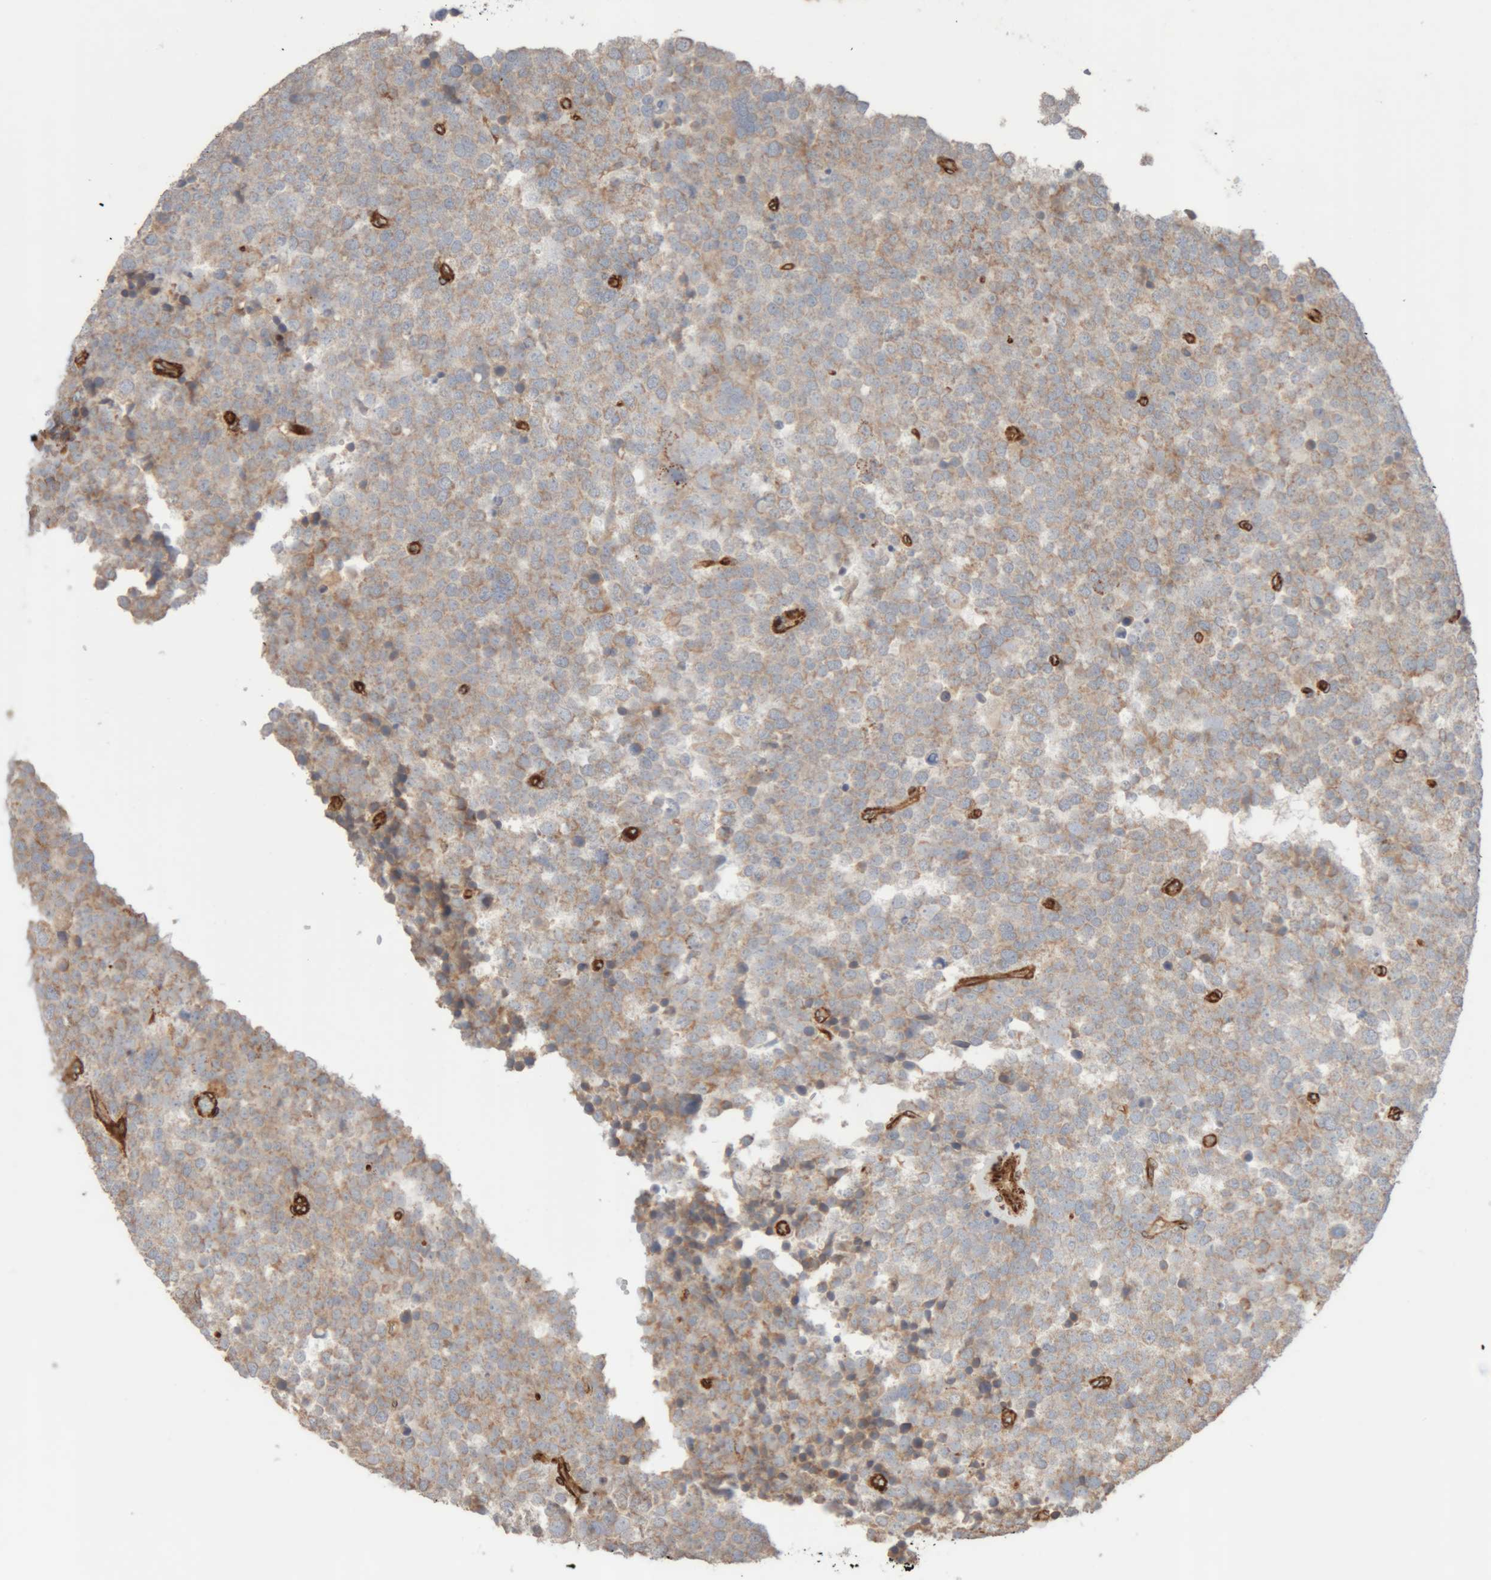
{"staining": {"intensity": "weak", "quantity": ">75%", "location": "cytoplasmic/membranous"}, "tissue": "testis cancer", "cell_type": "Tumor cells", "image_type": "cancer", "snomed": [{"axis": "morphology", "description": "Seminoma, NOS"}, {"axis": "topography", "description": "Testis"}], "caption": "The histopathology image reveals staining of testis cancer (seminoma), revealing weak cytoplasmic/membranous protein positivity (brown color) within tumor cells.", "gene": "RAB32", "patient": {"sex": "male", "age": 71}}